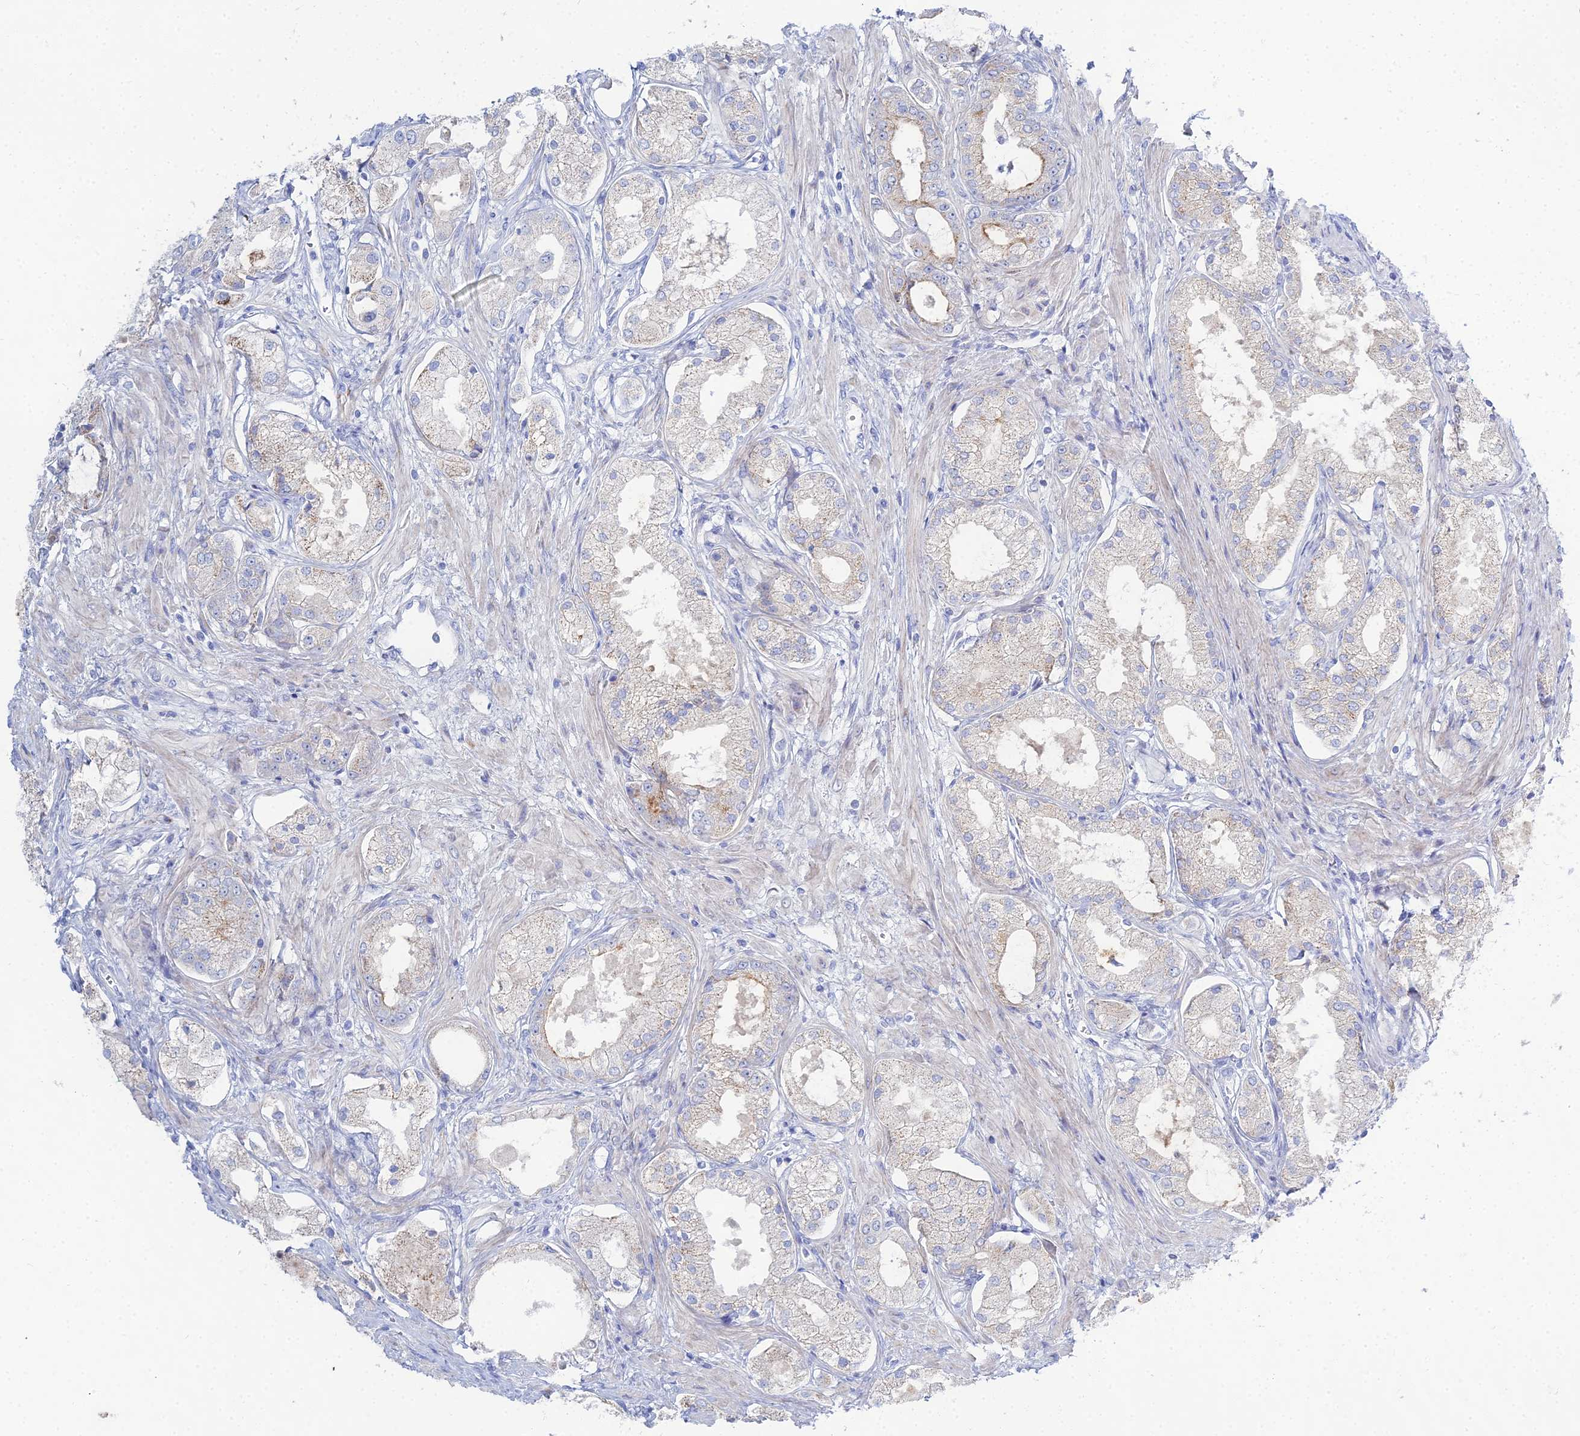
{"staining": {"intensity": "weak", "quantity": "<25%", "location": "cytoplasmic/membranous"}, "tissue": "prostate cancer", "cell_type": "Tumor cells", "image_type": "cancer", "snomed": [{"axis": "morphology", "description": "Adenocarcinoma, Low grade"}, {"axis": "topography", "description": "Prostate"}], "caption": "Tumor cells show no significant positivity in low-grade adenocarcinoma (prostate).", "gene": "DHX34", "patient": {"sex": "male", "age": 68}}